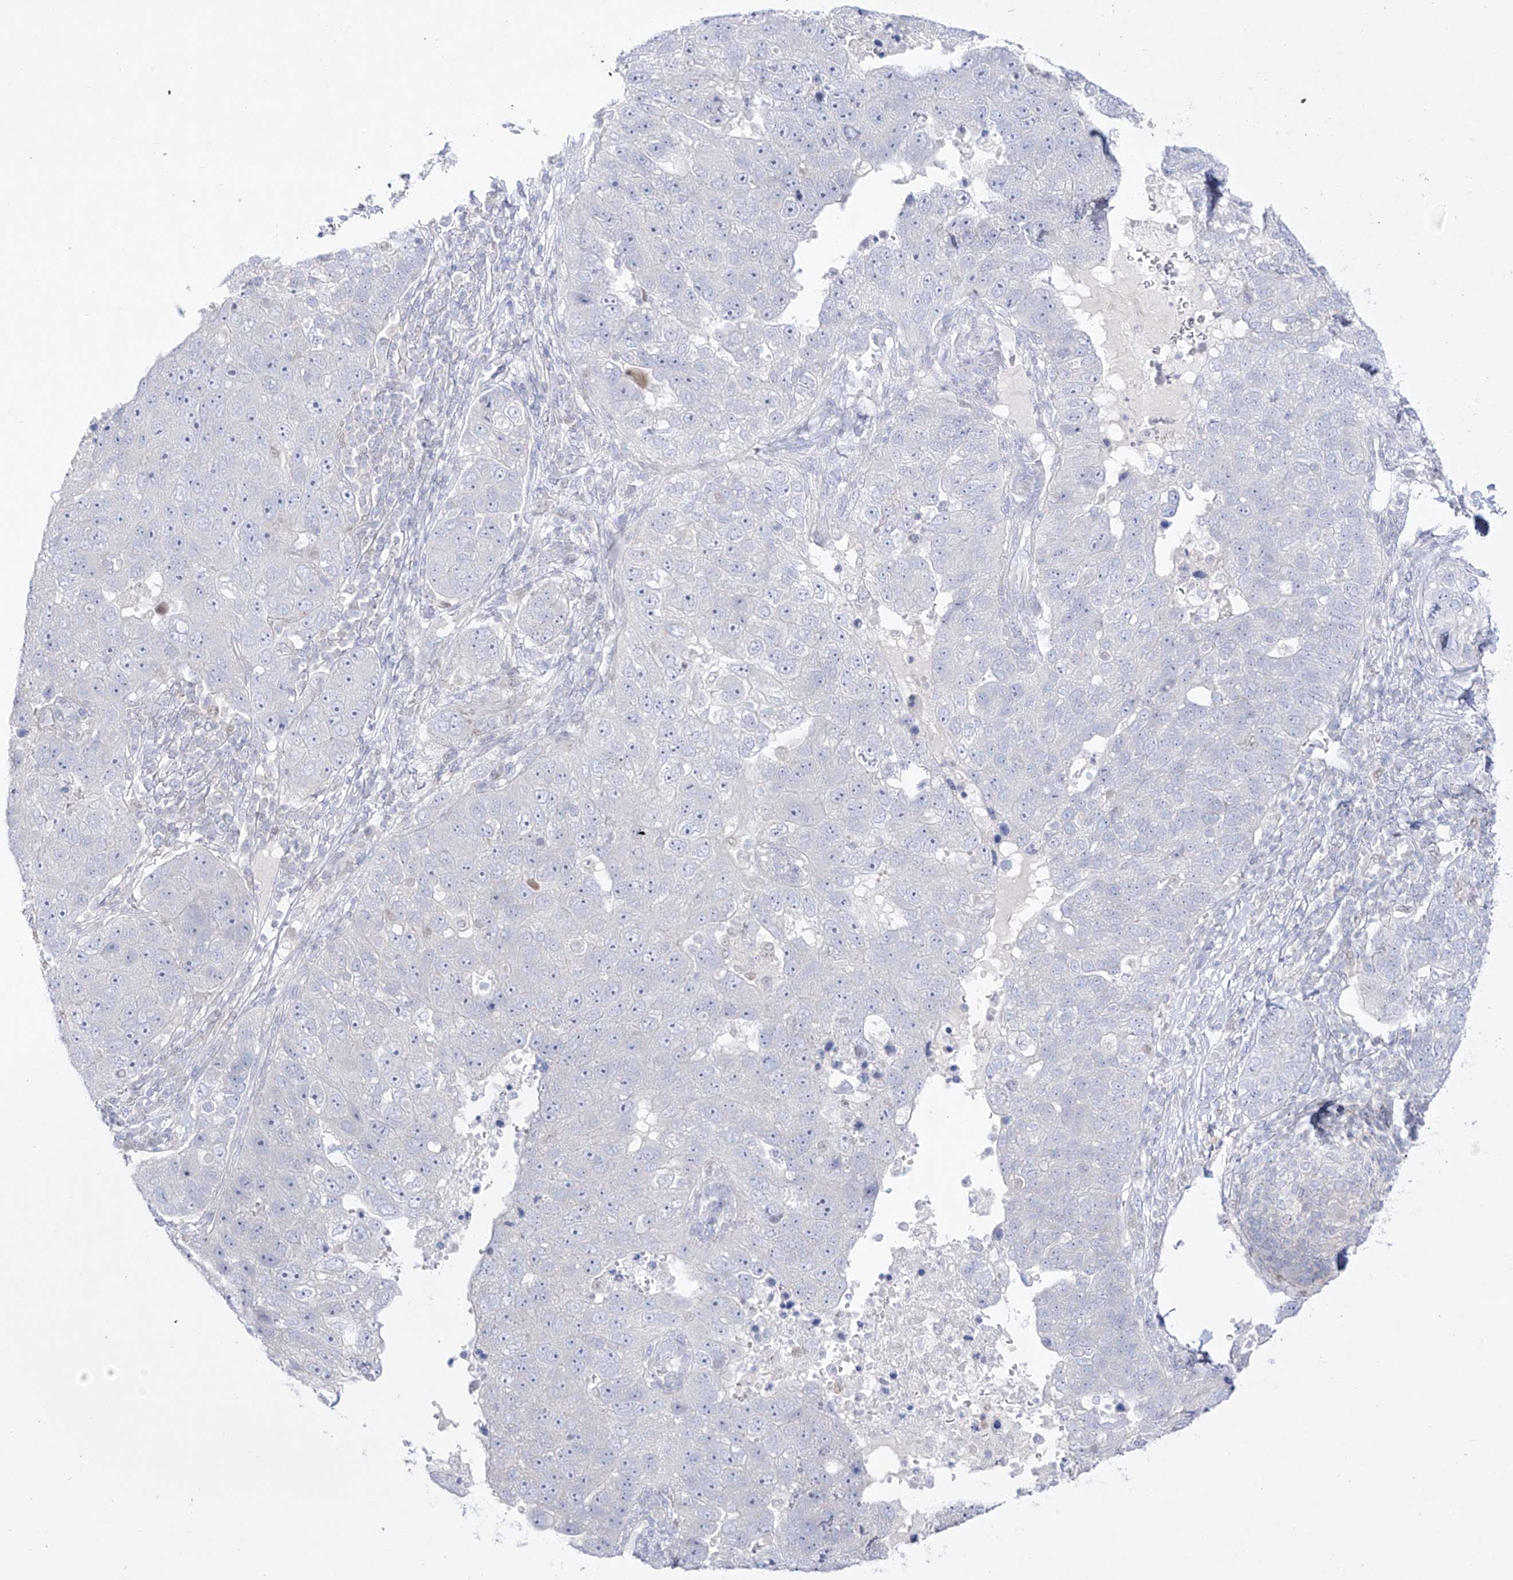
{"staining": {"intensity": "negative", "quantity": "none", "location": "none"}, "tissue": "pancreatic cancer", "cell_type": "Tumor cells", "image_type": "cancer", "snomed": [{"axis": "morphology", "description": "Adenocarcinoma, NOS"}, {"axis": "topography", "description": "Pancreas"}], "caption": "High magnification brightfield microscopy of pancreatic cancer (adenocarcinoma) stained with DAB (3,3'-diaminobenzidine) (brown) and counterstained with hematoxylin (blue): tumor cells show no significant expression.", "gene": "DMKN", "patient": {"sex": "female", "age": 61}}